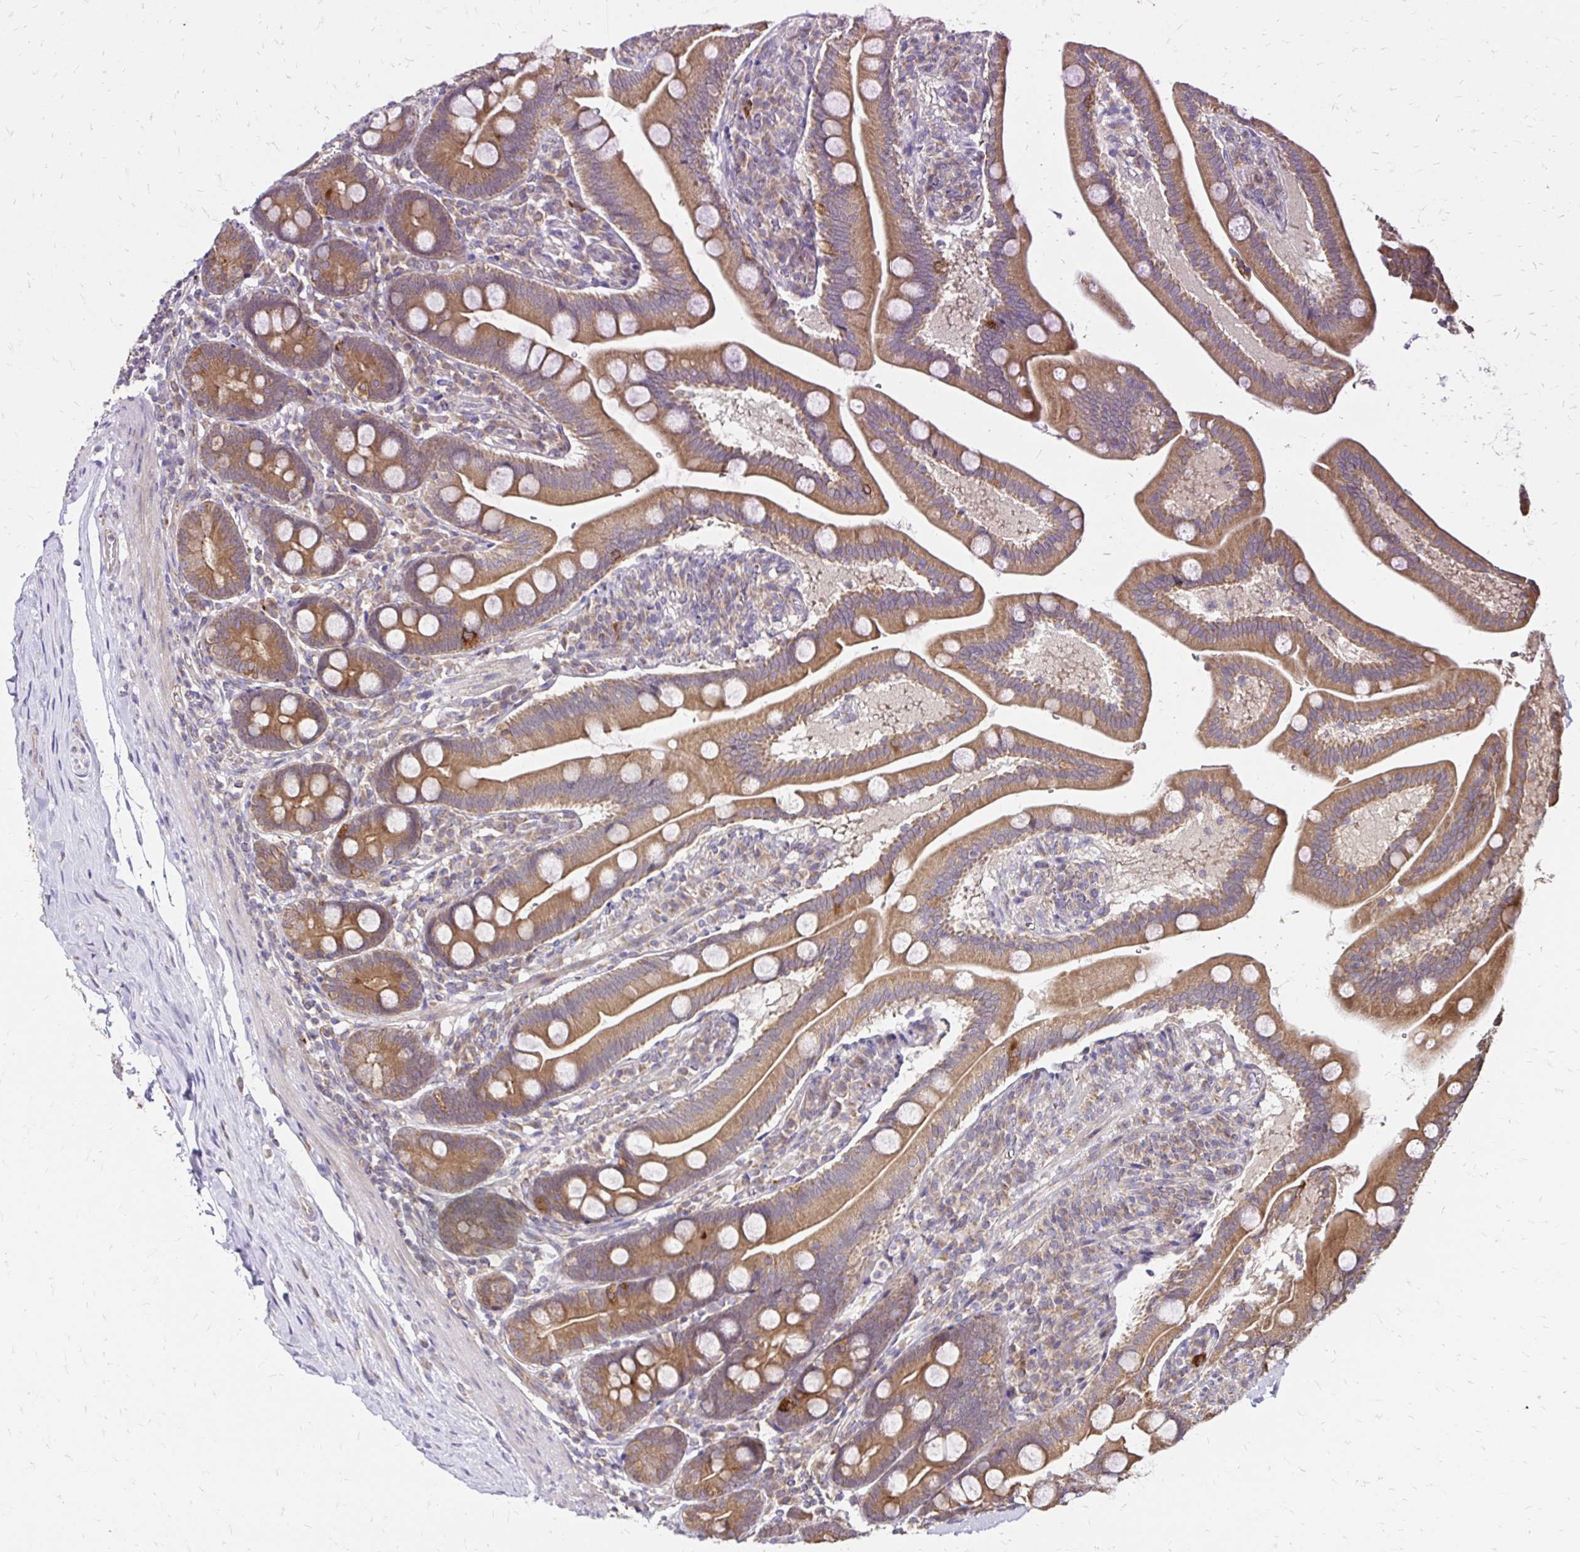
{"staining": {"intensity": "moderate", "quantity": ">75%", "location": "cytoplasmic/membranous"}, "tissue": "duodenum", "cell_type": "Glandular cells", "image_type": "normal", "snomed": [{"axis": "morphology", "description": "Normal tissue, NOS"}, {"axis": "topography", "description": "Duodenum"}], "caption": "Immunohistochemical staining of benign human duodenum reveals moderate cytoplasmic/membranous protein expression in about >75% of glandular cells.", "gene": "ZW10", "patient": {"sex": "female", "age": 67}}